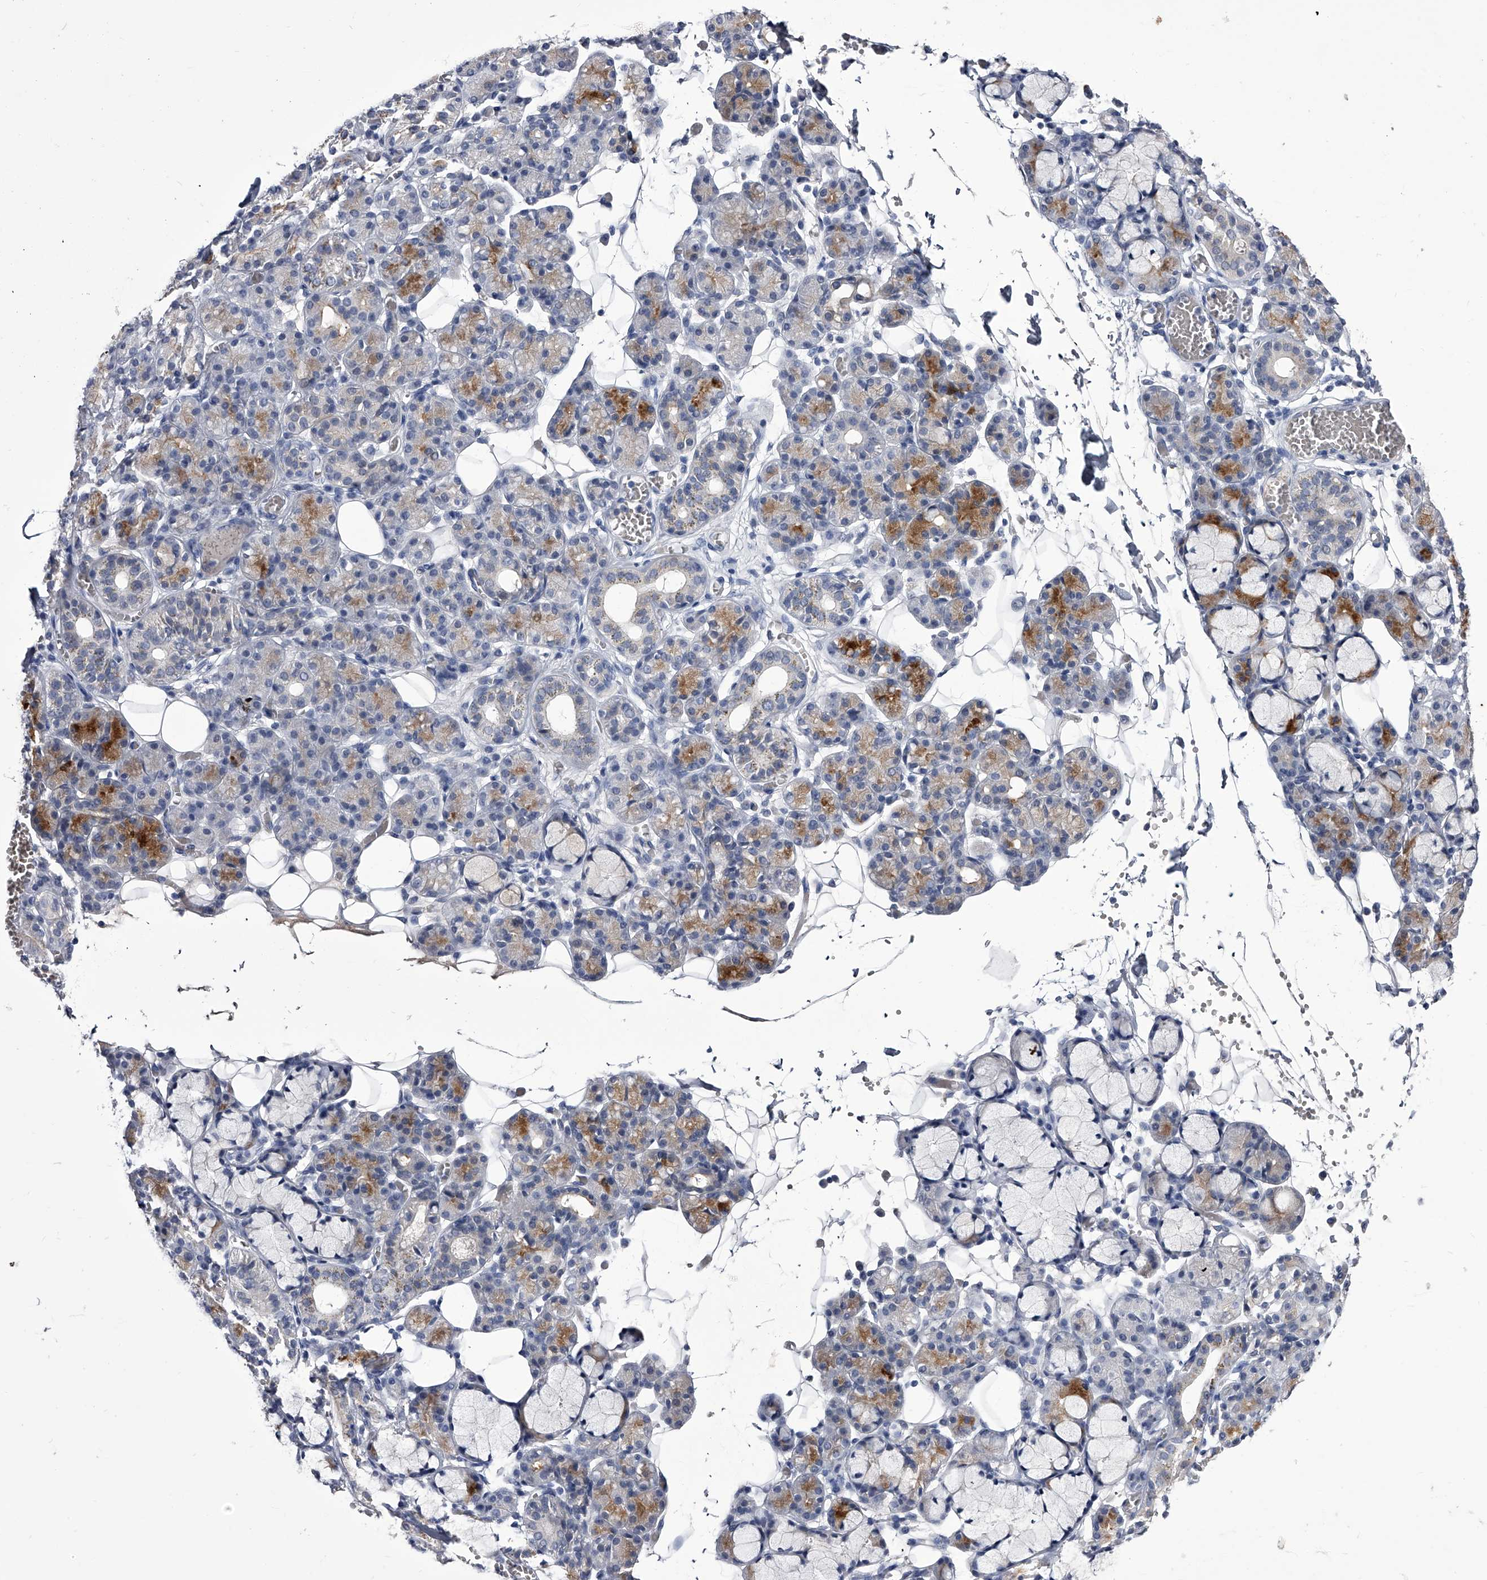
{"staining": {"intensity": "moderate", "quantity": "<25%", "location": "cytoplasmic/membranous"}, "tissue": "salivary gland", "cell_type": "Glandular cells", "image_type": "normal", "snomed": [{"axis": "morphology", "description": "Normal tissue, NOS"}, {"axis": "topography", "description": "Salivary gland"}], "caption": "Salivary gland stained with DAB immunohistochemistry (IHC) reveals low levels of moderate cytoplasmic/membranous expression in approximately <25% of glandular cells.", "gene": "CRISP2", "patient": {"sex": "male", "age": 63}}